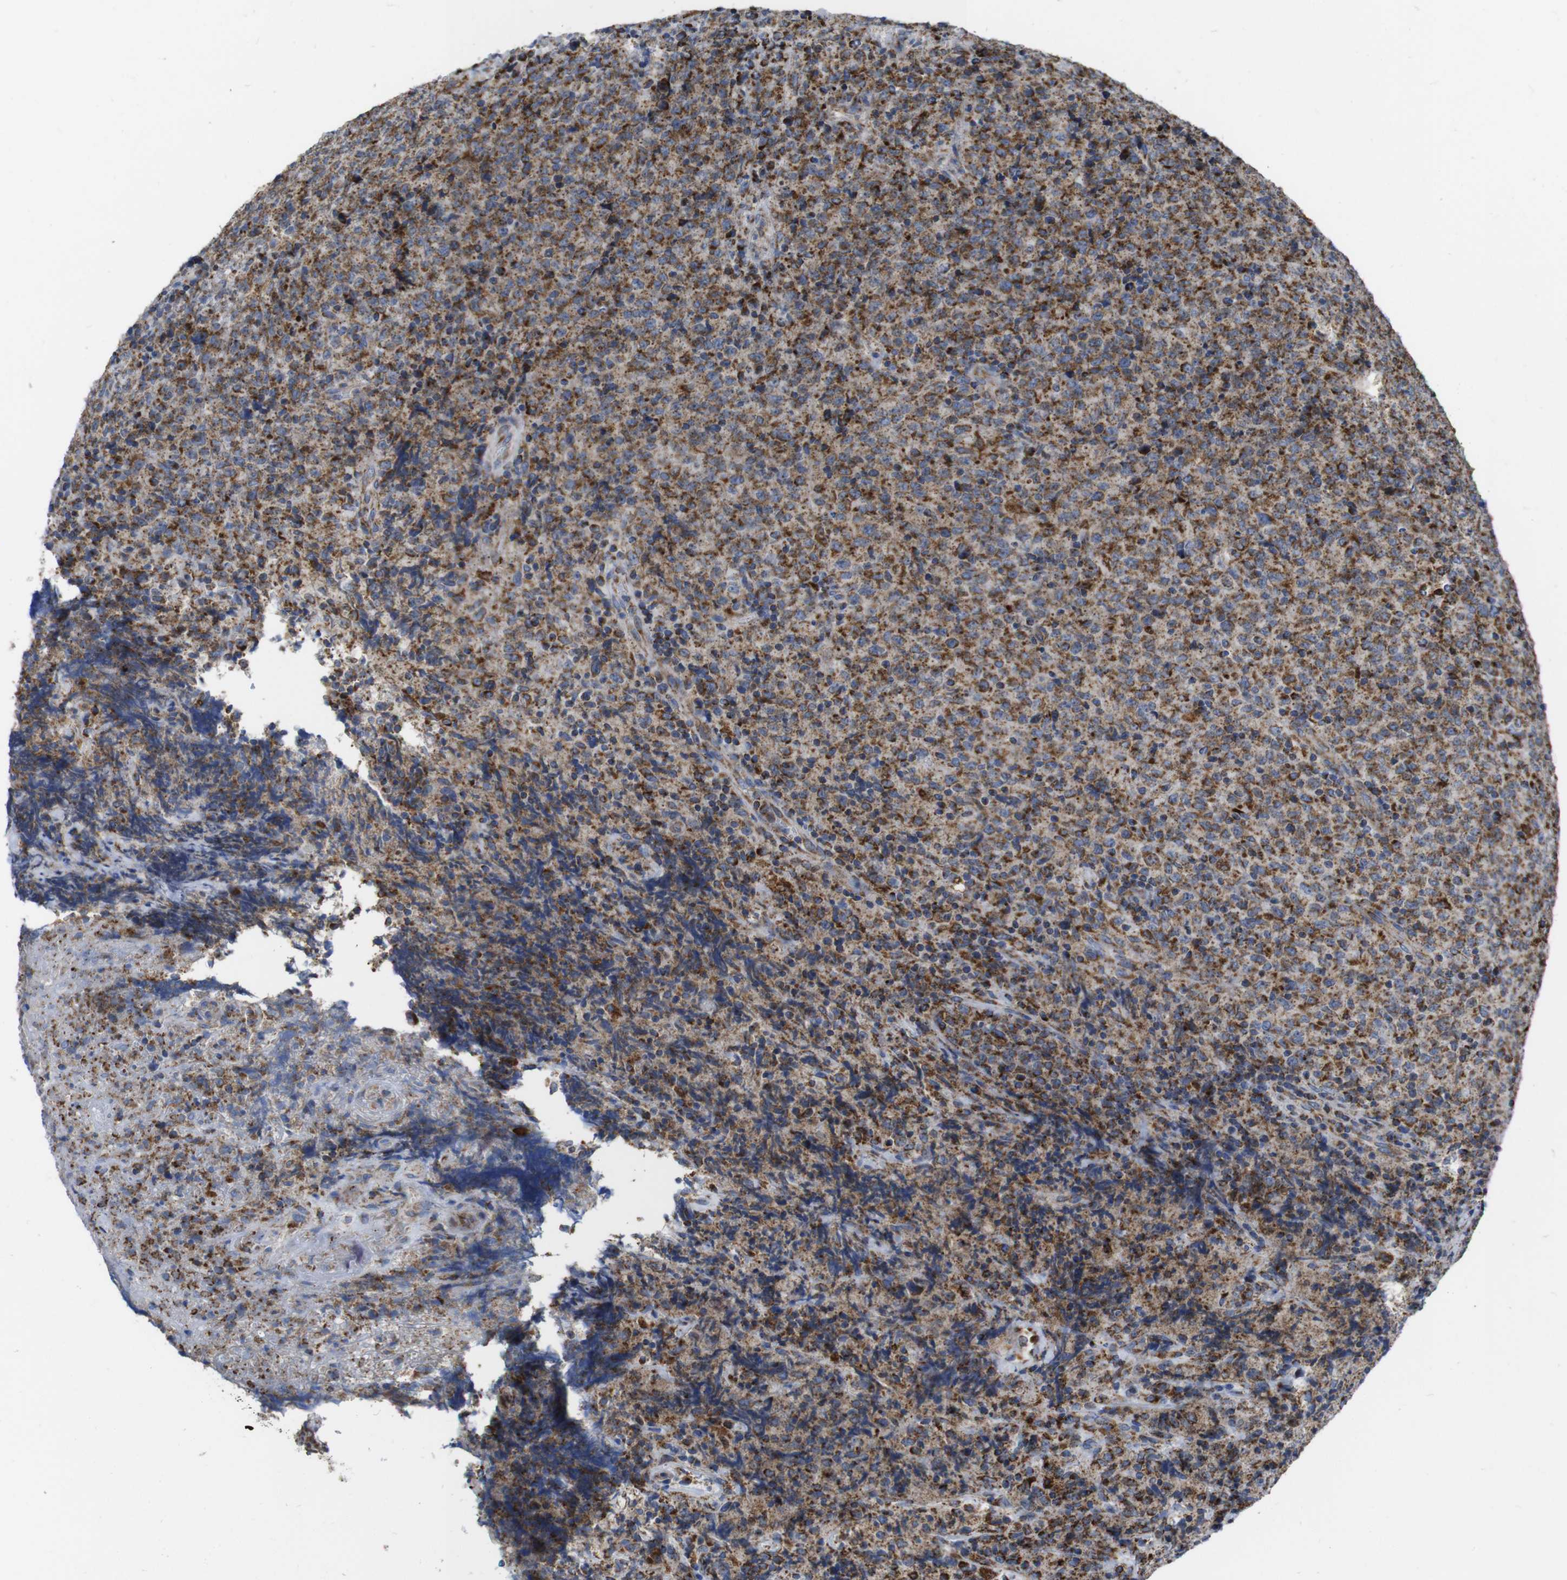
{"staining": {"intensity": "moderate", "quantity": "25%-75%", "location": "cytoplasmic/membranous"}, "tissue": "lymphoma", "cell_type": "Tumor cells", "image_type": "cancer", "snomed": [{"axis": "morphology", "description": "Malignant lymphoma, non-Hodgkin's type, High grade"}, {"axis": "topography", "description": "Tonsil"}], "caption": "A micrograph of lymphoma stained for a protein exhibits moderate cytoplasmic/membranous brown staining in tumor cells.", "gene": "TMEM192", "patient": {"sex": "female", "age": 36}}